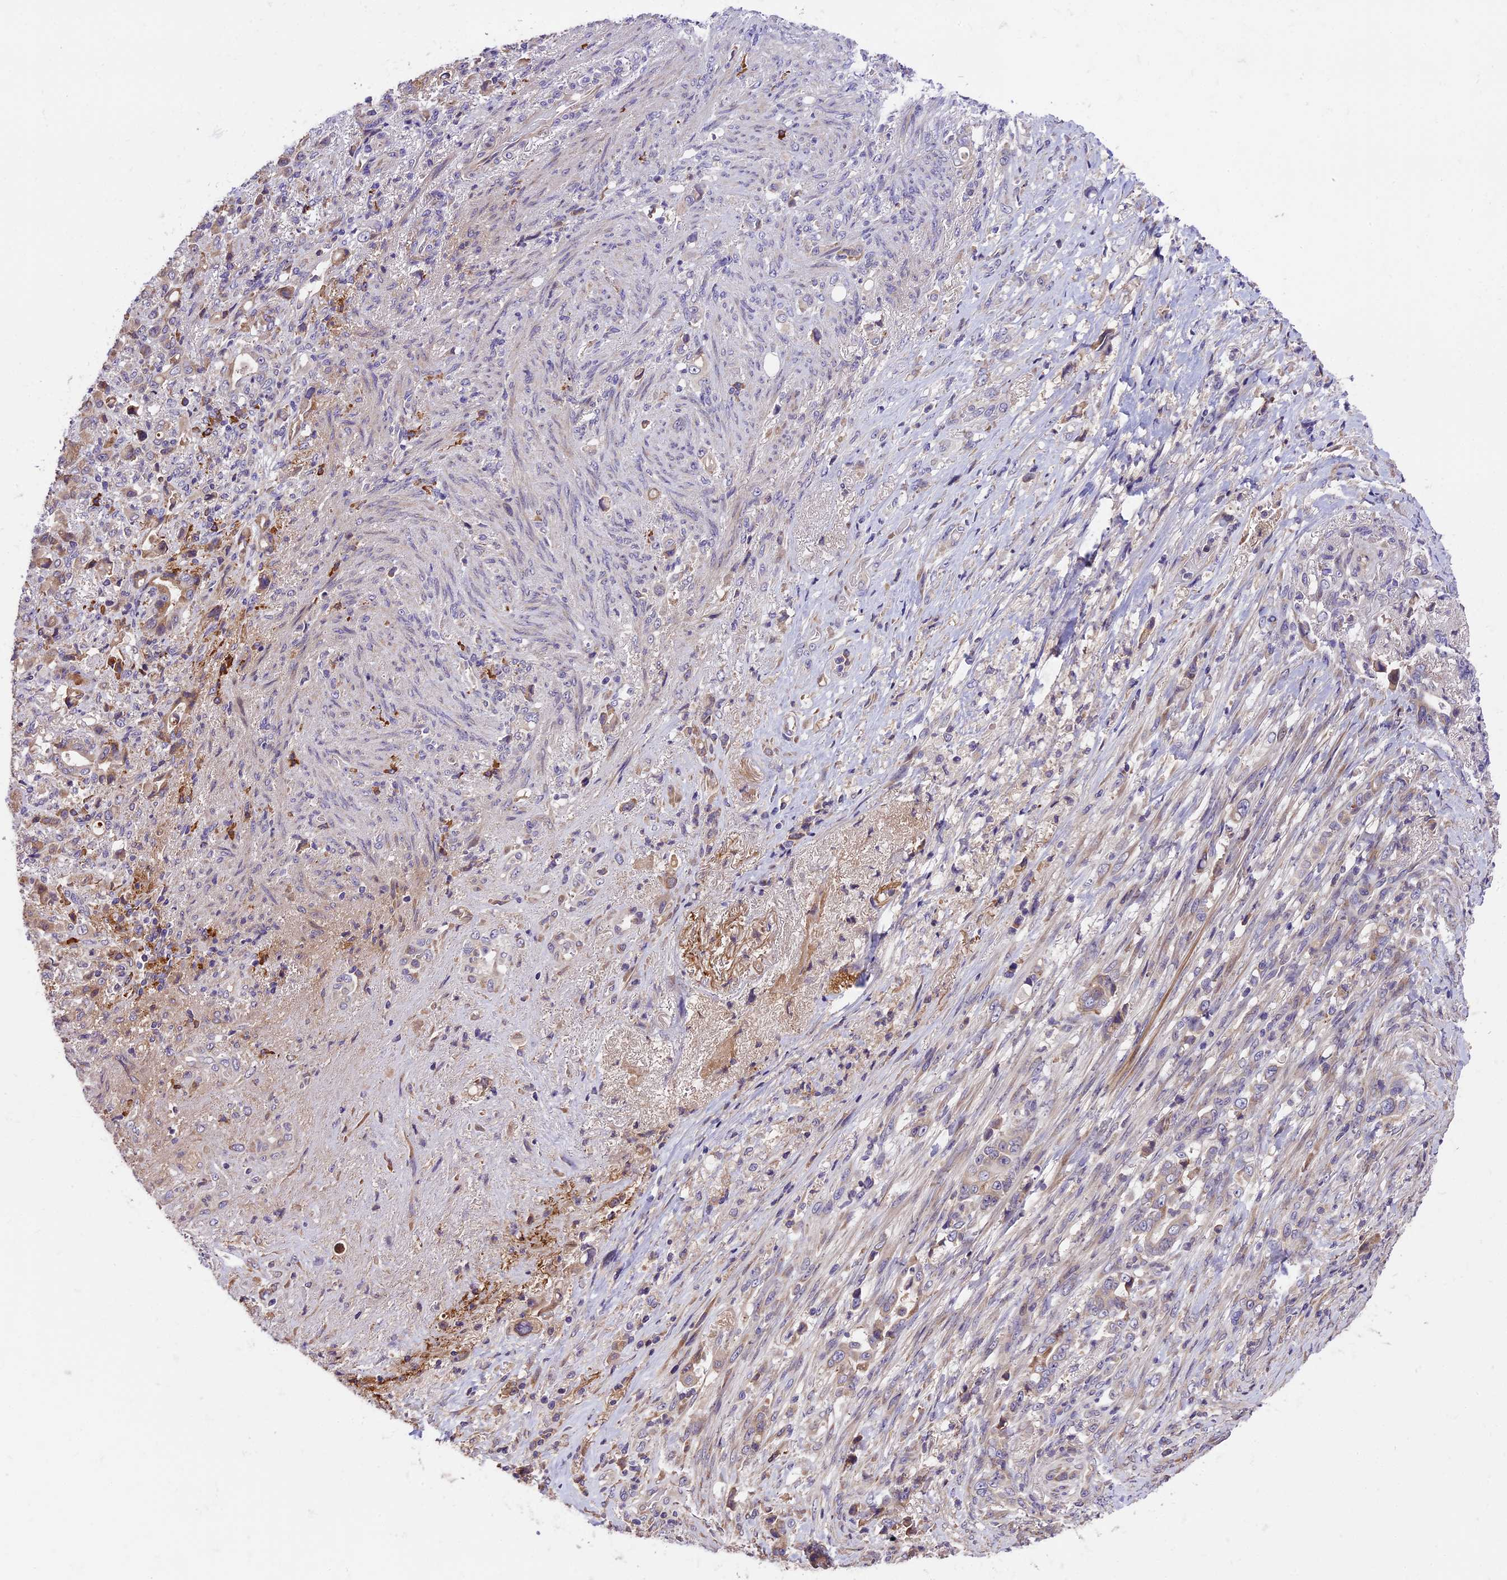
{"staining": {"intensity": "weak", "quantity": "<25%", "location": "cytoplasmic/membranous"}, "tissue": "stomach cancer", "cell_type": "Tumor cells", "image_type": "cancer", "snomed": [{"axis": "morphology", "description": "Normal tissue, NOS"}, {"axis": "morphology", "description": "Adenocarcinoma, NOS"}, {"axis": "topography", "description": "Stomach"}], "caption": "There is no significant expression in tumor cells of stomach adenocarcinoma.", "gene": "ABCC10", "patient": {"sex": "female", "age": 79}}